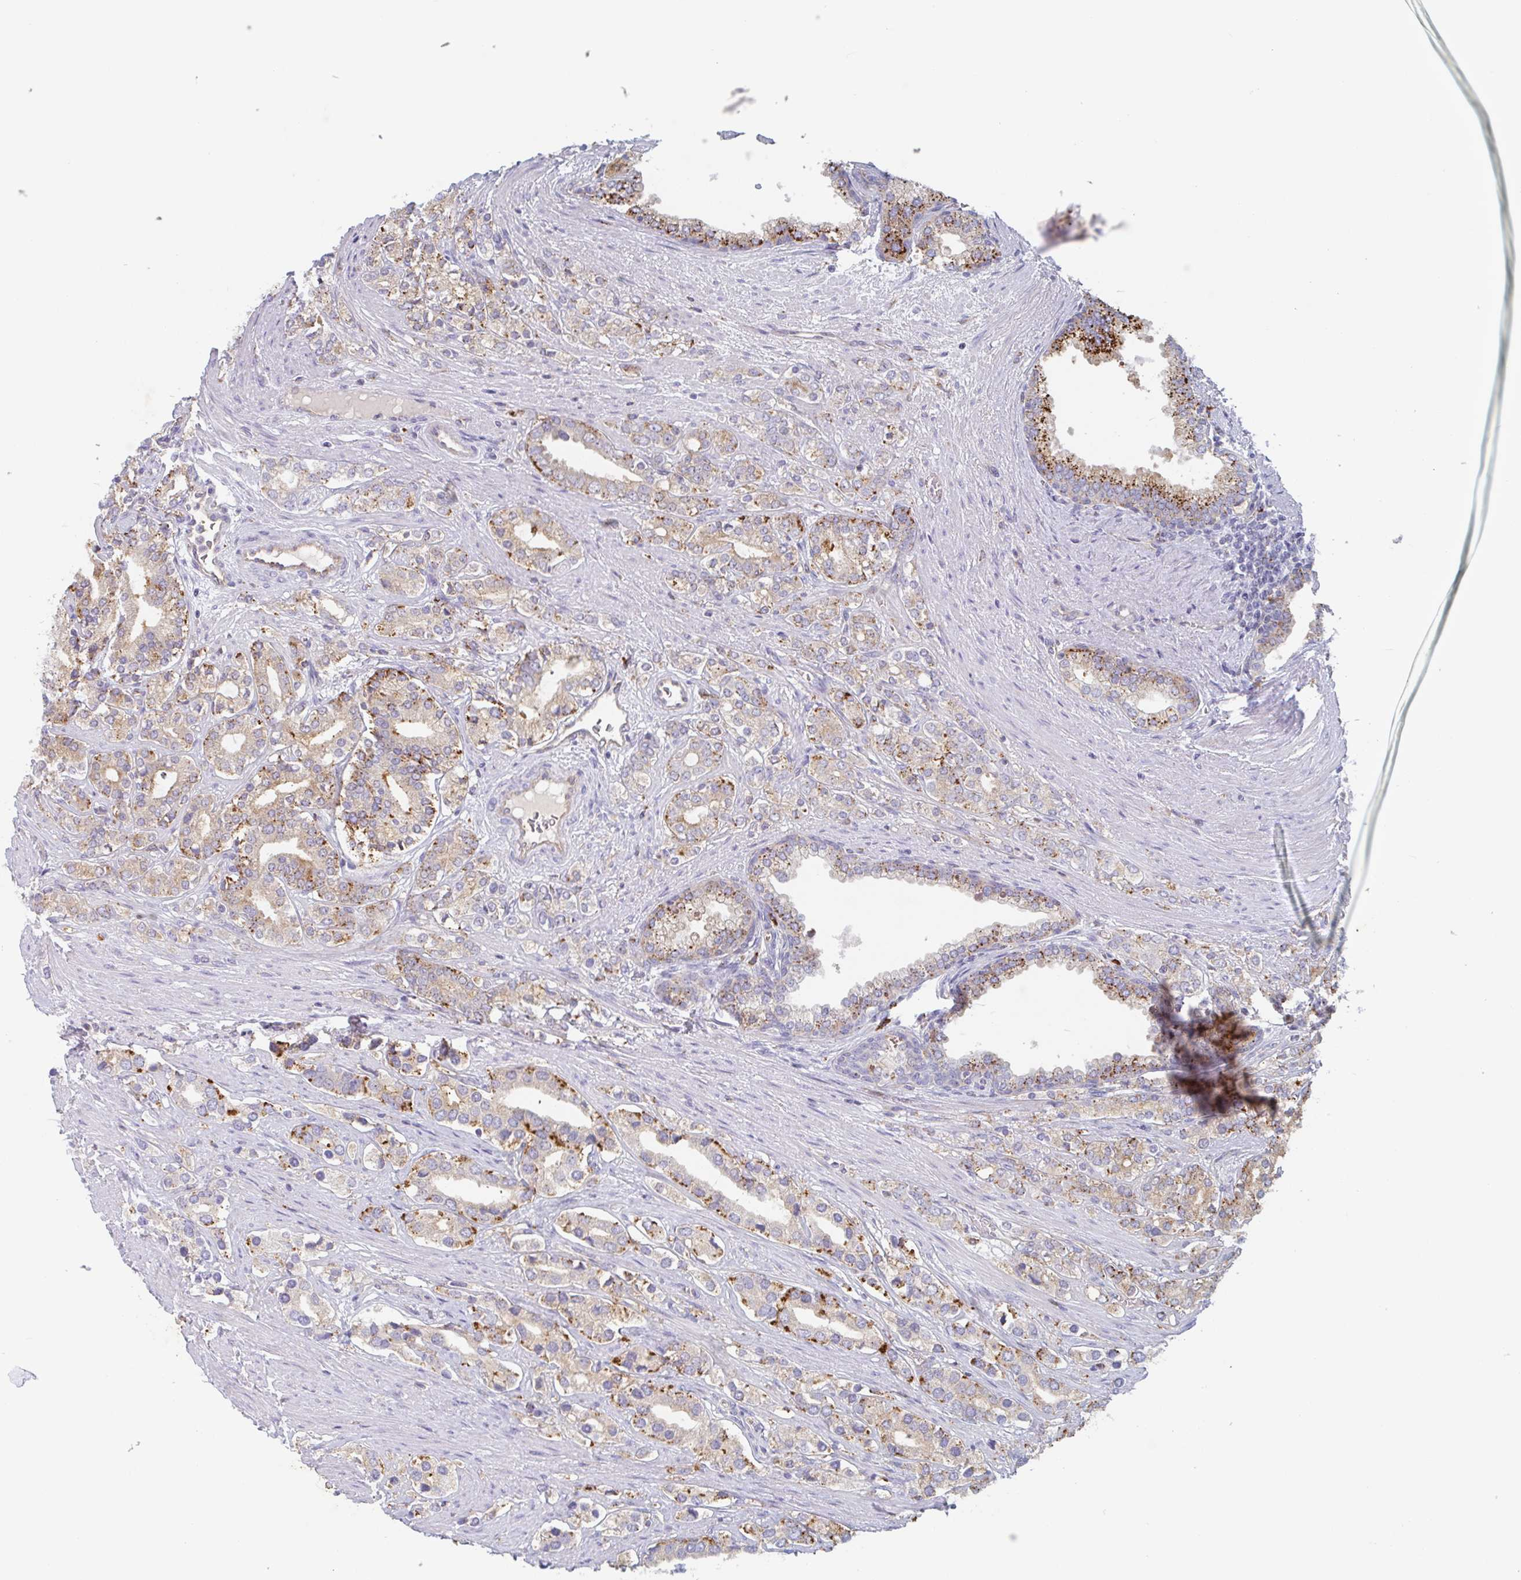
{"staining": {"intensity": "strong", "quantity": "25%-75%", "location": "cytoplasmic/membranous"}, "tissue": "prostate cancer", "cell_type": "Tumor cells", "image_type": "cancer", "snomed": [{"axis": "morphology", "description": "Adenocarcinoma, High grade"}, {"axis": "topography", "description": "Prostate"}], "caption": "A brown stain labels strong cytoplasmic/membranous positivity of a protein in prostate cancer (high-grade adenocarcinoma) tumor cells. (IHC, brightfield microscopy, high magnification).", "gene": "MANBA", "patient": {"sex": "male", "age": 58}}